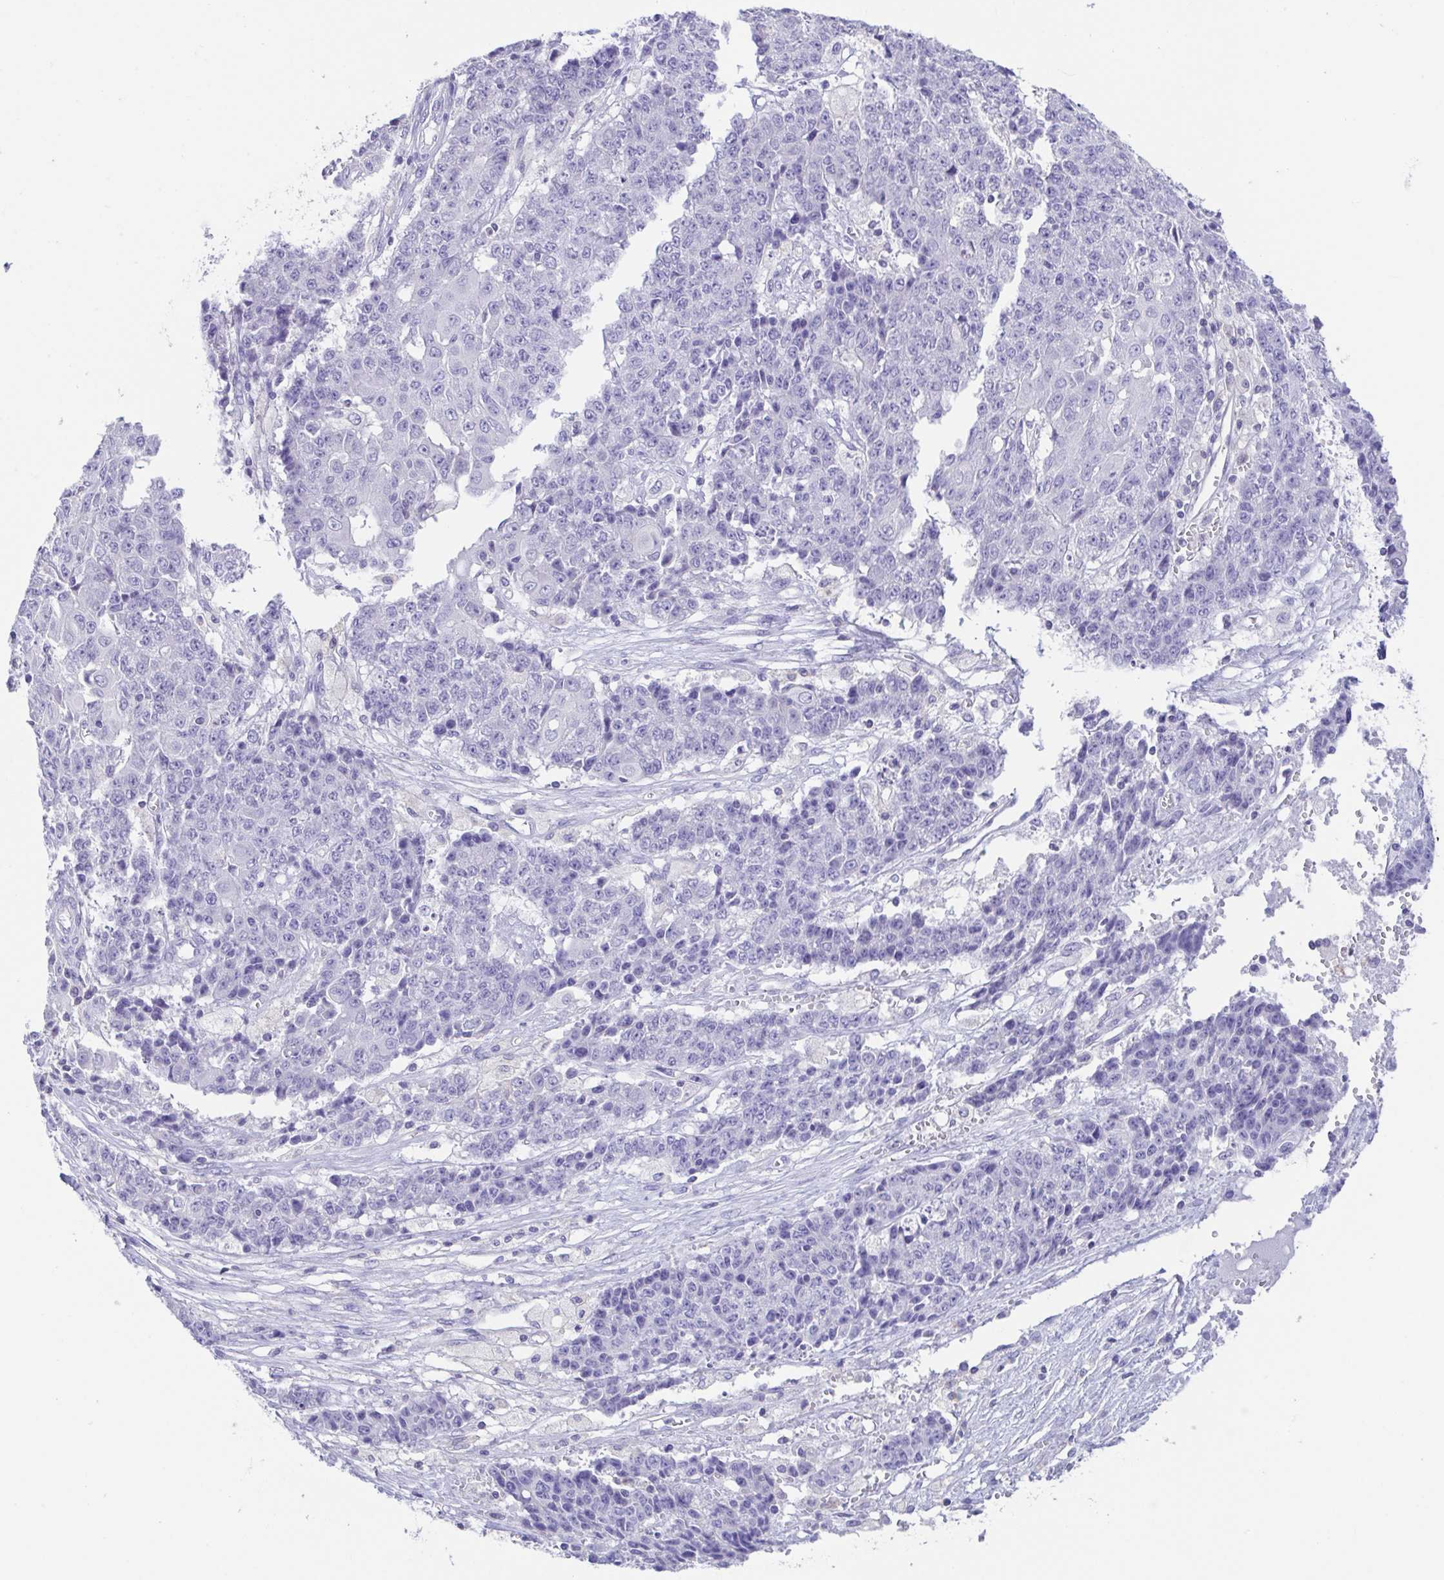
{"staining": {"intensity": "negative", "quantity": "none", "location": "none"}, "tissue": "ovarian cancer", "cell_type": "Tumor cells", "image_type": "cancer", "snomed": [{"axis": "morphology", "description": "Carcinoma, endometroid"}, {"axis": "topography", "description": "Ovary"}], "caption": "Immunohistochemistry of human endometroid carcinoma (ovarian) displays no positivity in tumor cells.", "gene": "ARPP21", "patient": {"sex": "female", "age": 42}}